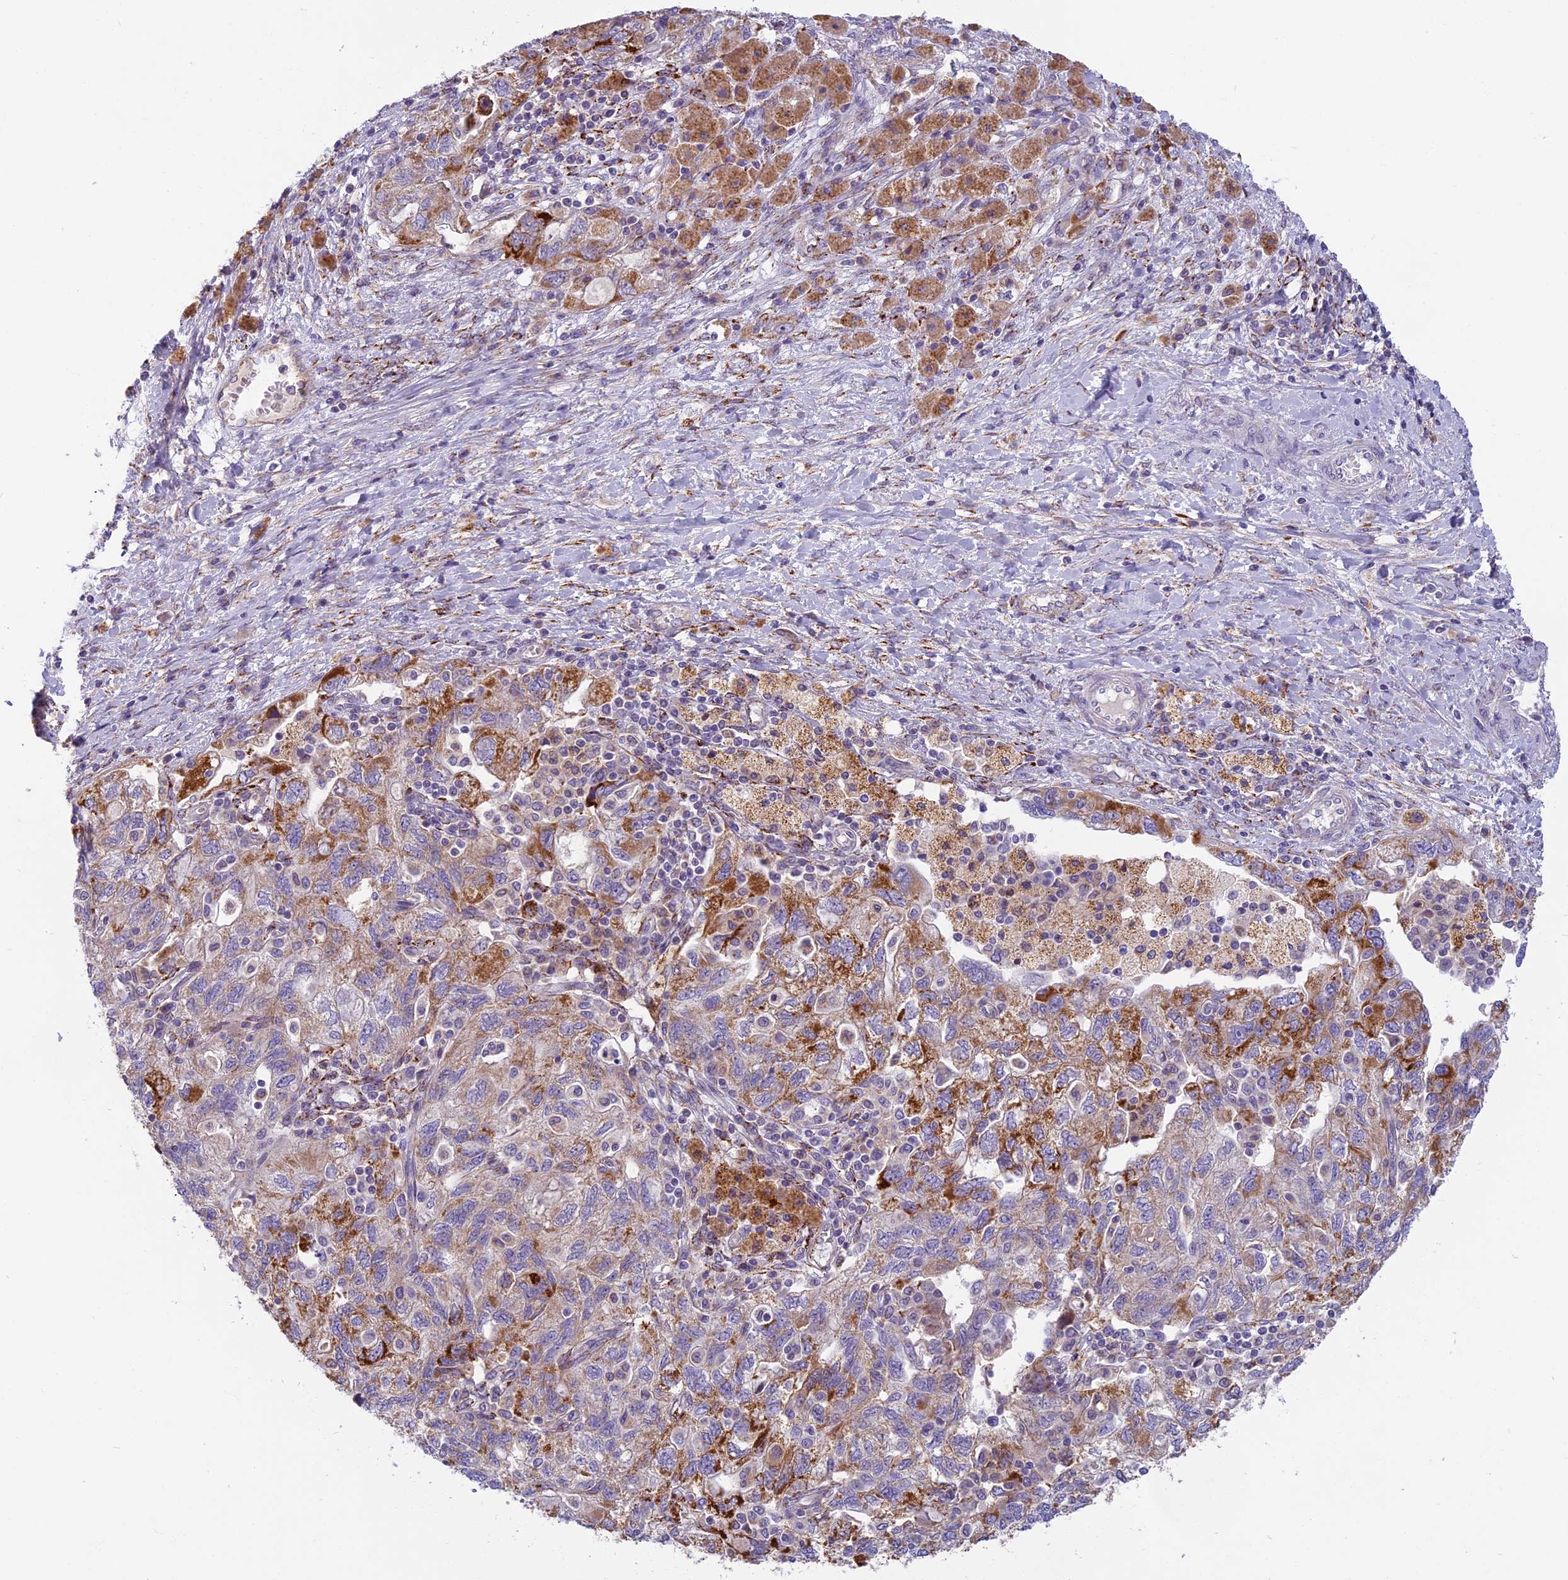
{"staining": {"intensity": "moderate", "quantity": "<25%", "location": "cytoplasmic/membranous"}, "tissue": "ovarian cancer", "cell_type": "Tumor cells", "image_type": "cancer", "snomed": [{"axis": "morphology", "description": "Carcinoma, NOS"}, {"axis": "morphology", "description": "Cystadenocarcinoma, serous, NOS"}, {"axis": "topography", "description": "Ovary"}], "caption": "IHC (DAB) staining of carcinoma (ovarian) demonstrates moderate cytoplasmic/membranous protein staining in about <25% of tumor cells.", "gene": "SEMA7A", "patient": {"sex": "female", "age": 69}}